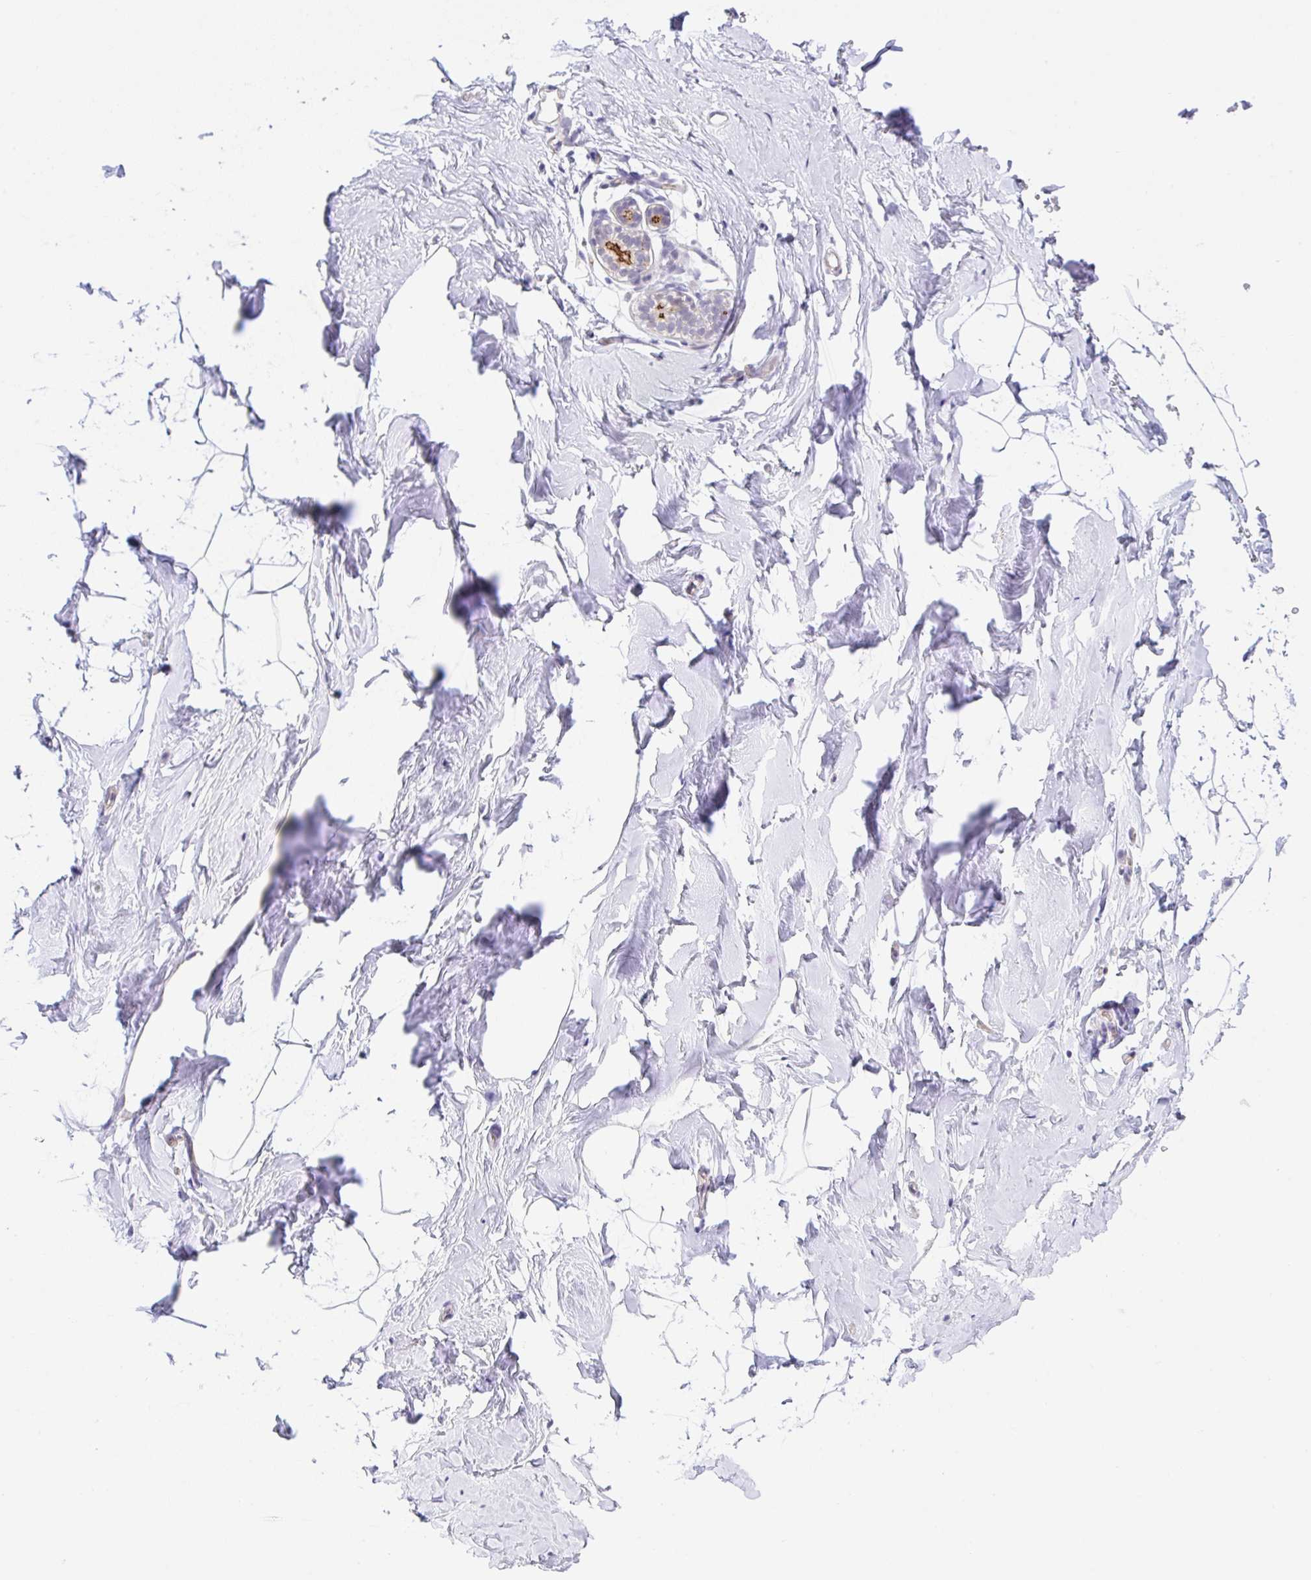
{"staining": {"intensity": "negative", "quantity": "none", "location": "none"}, "tissue": "breast", "cell_type": "Adipocytes", "image_type": "normal", "snomed": [{"axis": "morphology", "description": "Normal tissue, NOS"}, {"axis": "topography", "description": "Breast"}], "caption": "This photomicrograph is of unremarkable breast stained with immunohistochemistry (IHC) to label a protein in brown with the nuclei are counter-stained blue. There is no positivity in adipocytes. (DAB immunohistochemistry (IHC) with hematoxylin counter stain).", "gene": "CGNL1", "patient": {"sex": "female", "age": 32}}